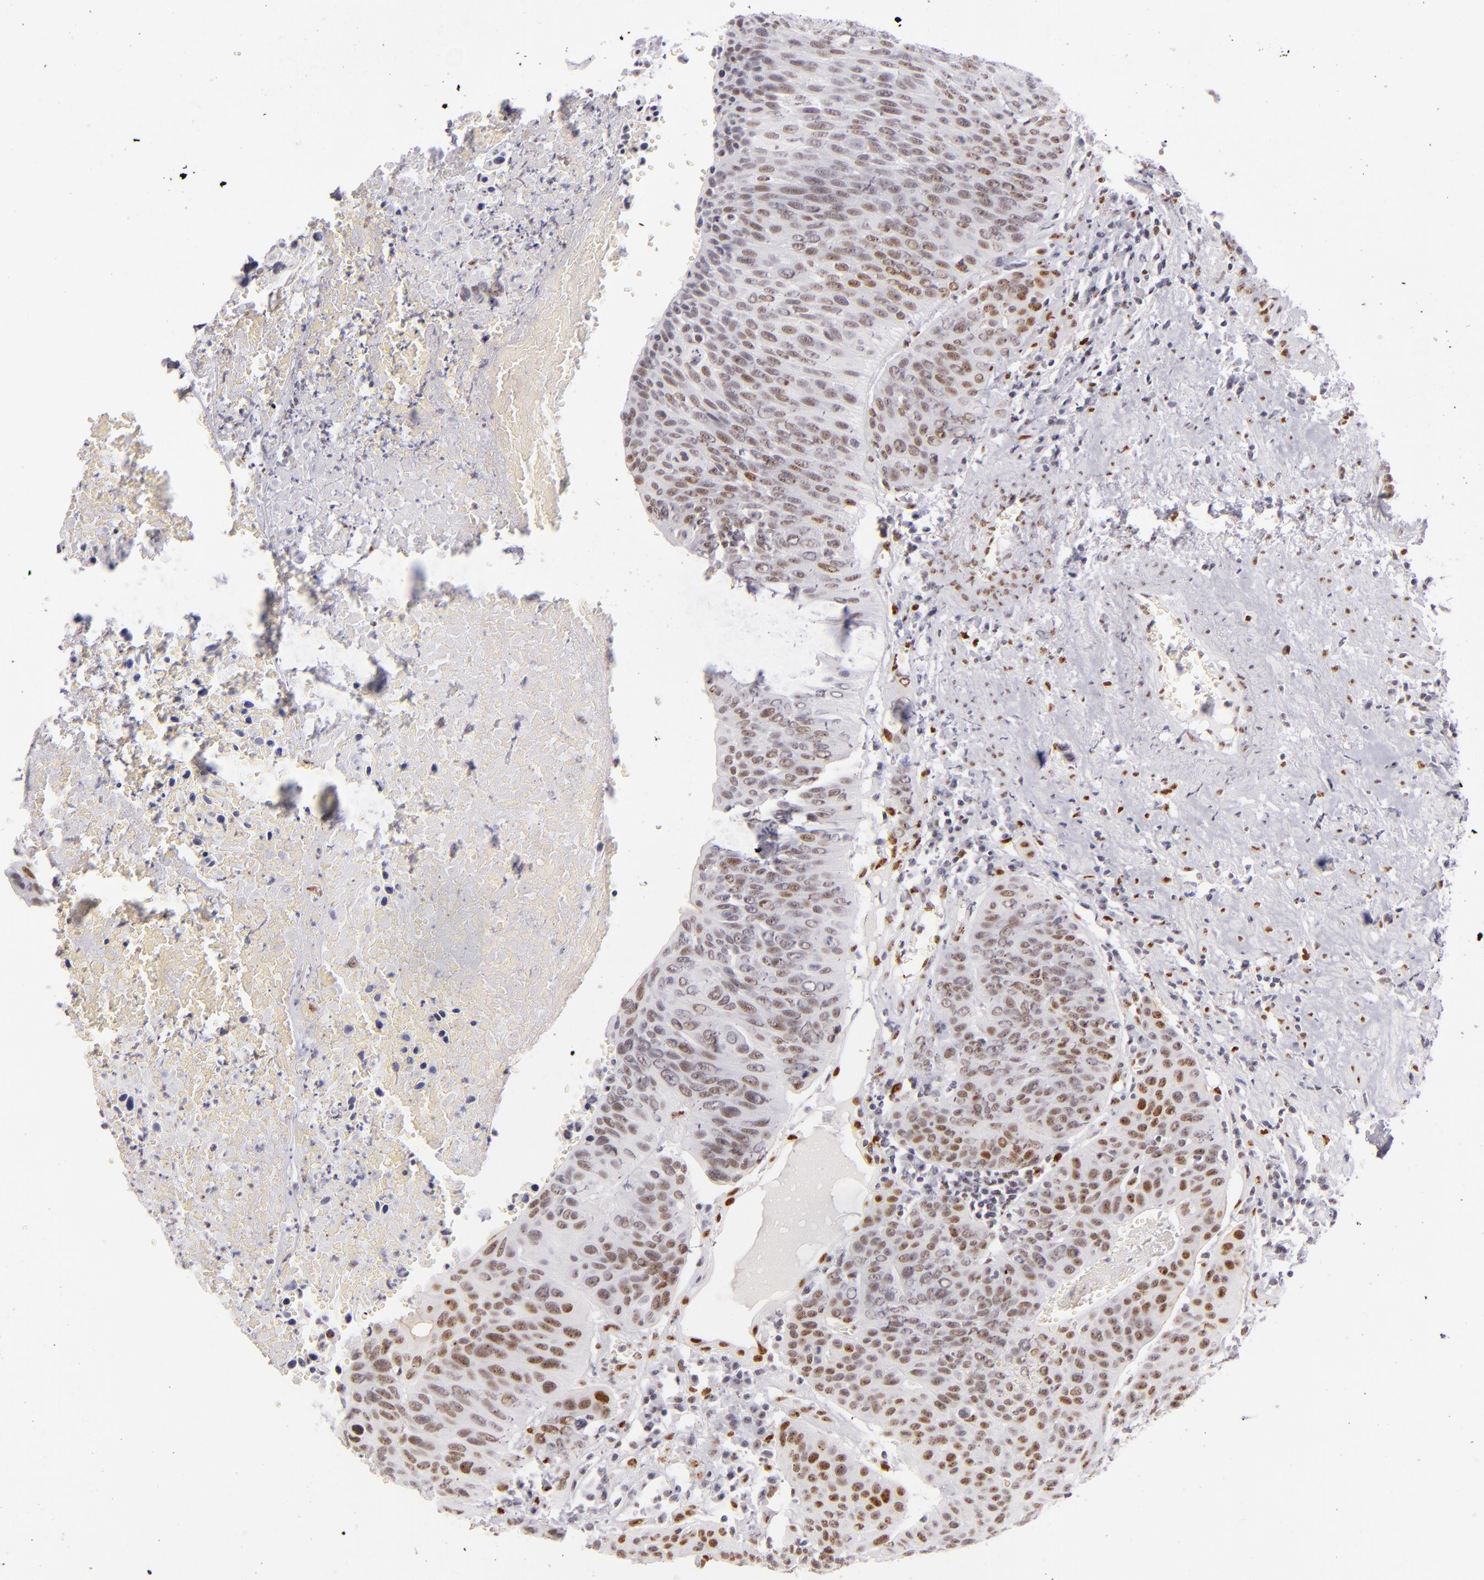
{"staining": {"intensity": "moderate", "quantity": ">75%", "location": "nuclear"}, "tissue": "urothelial cancer", "cell_type": "Tumor cells", "image_type": "cancer", "snomed": [{"axis": "morphology", "description": "Urothelial carcinoma, High grade"}, {"axis": "topography", "description": "Urinary bladder"}], "caption": "Brown immunohistochemical staining in human urothelial carcinoma (high-grade) exhibits moderate nuclear staining in approximately >75% of tumor cells.", "gene": "TOP3A", "patient": {"sex": "male", "age": 66}}